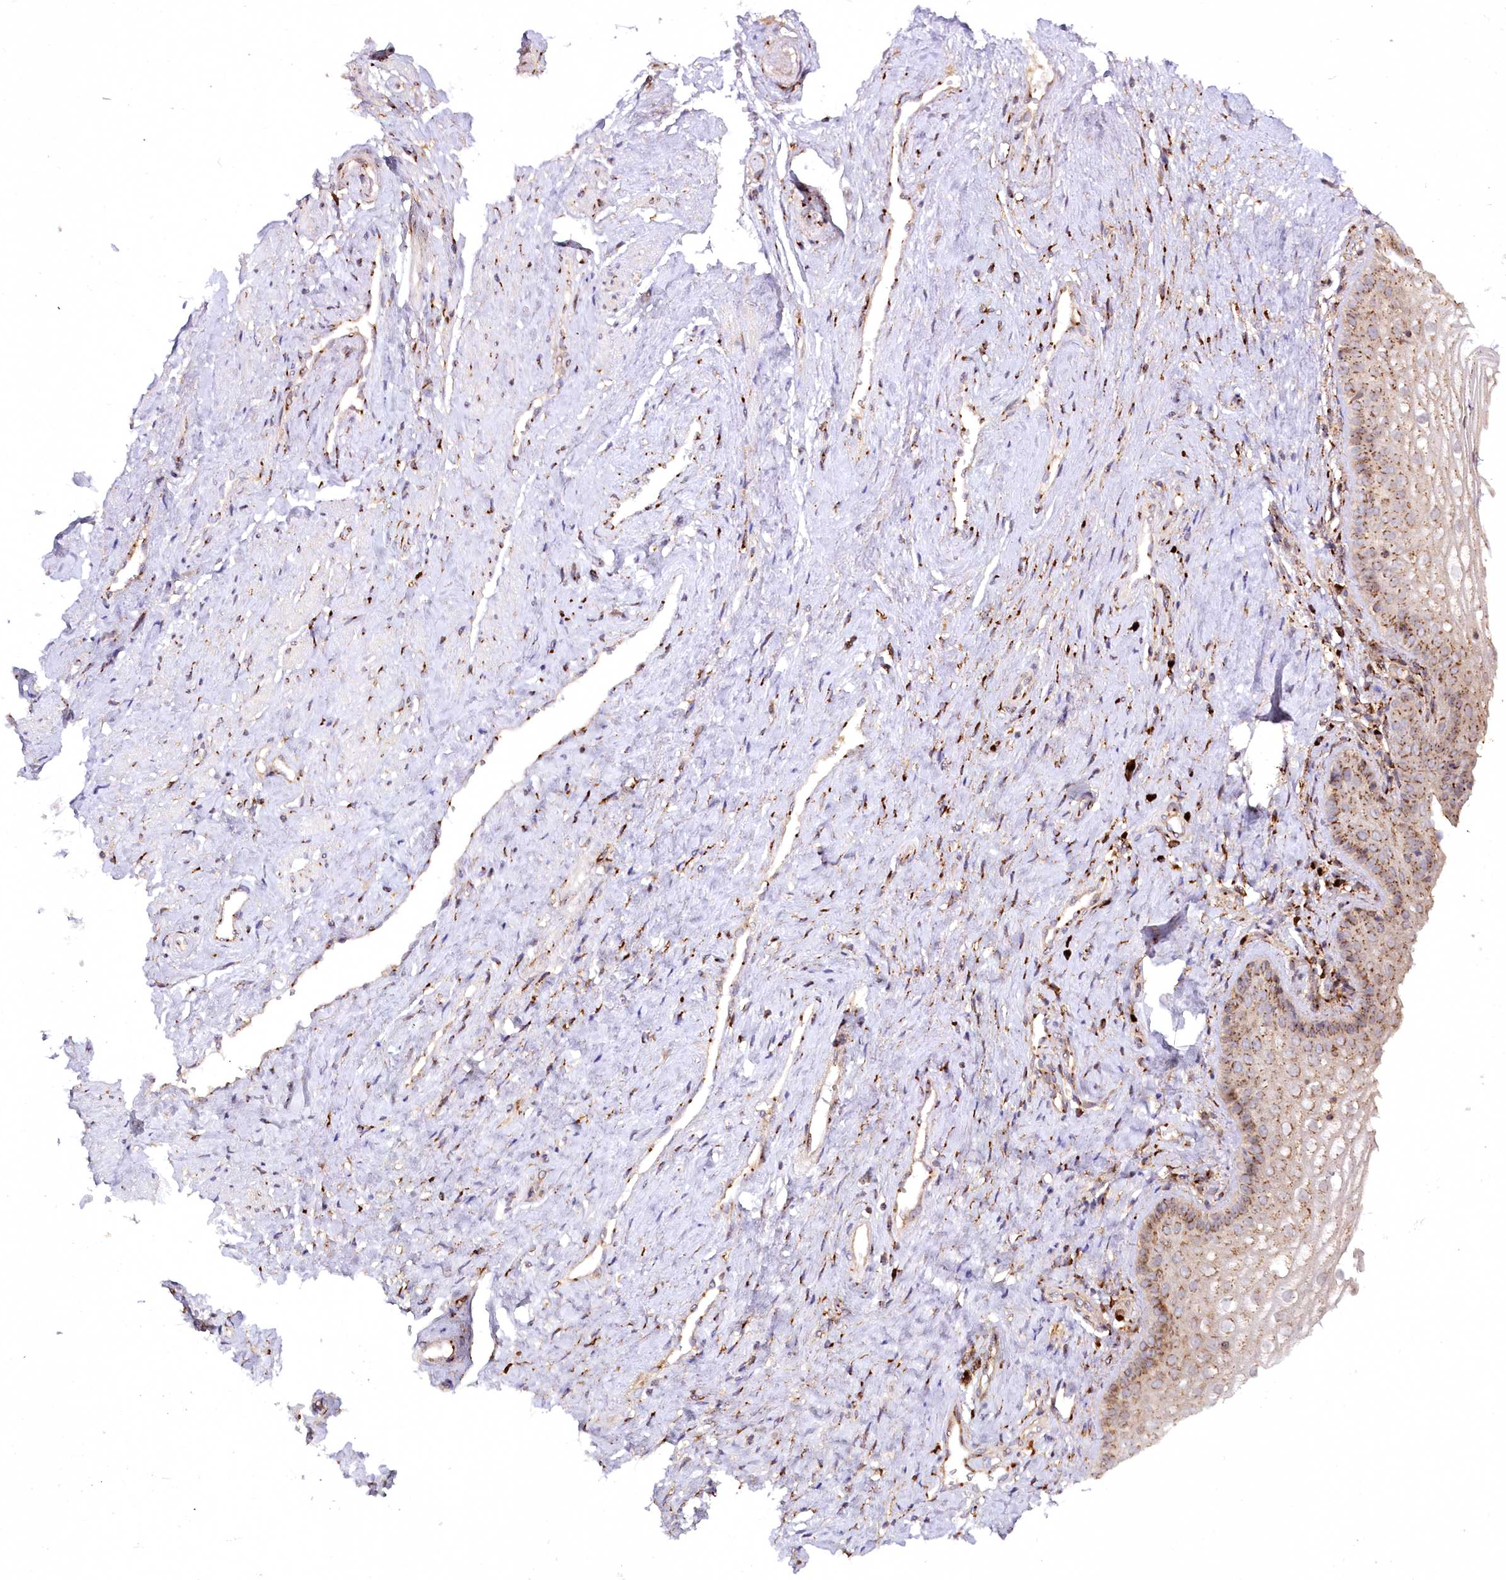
{"staining": {"intensity": "moderate", "quantity": ">75%", "location": "cytoplasmic/membranous,nuclear"}, "tissue": "vagina", "cell_type": "Squamous epithelial cells", "image_type": "normal", "snomed": [{"axis": "morphology", "description": "Normal tissue, NOS"}, {"axis": "topography", "description": "Vagina"}], "caption": "Protein analysis of benign vagina displays moderate cytoplasmic/membranous,nuclear staining in about >75% of squamous epithelial cells. Using DAB (brown) and hematoxylin (blue) stains, captured at high magnification using brightfield microscopy.", "gene": "COPG1", "patient": {"sex": "female", "age": 46}}